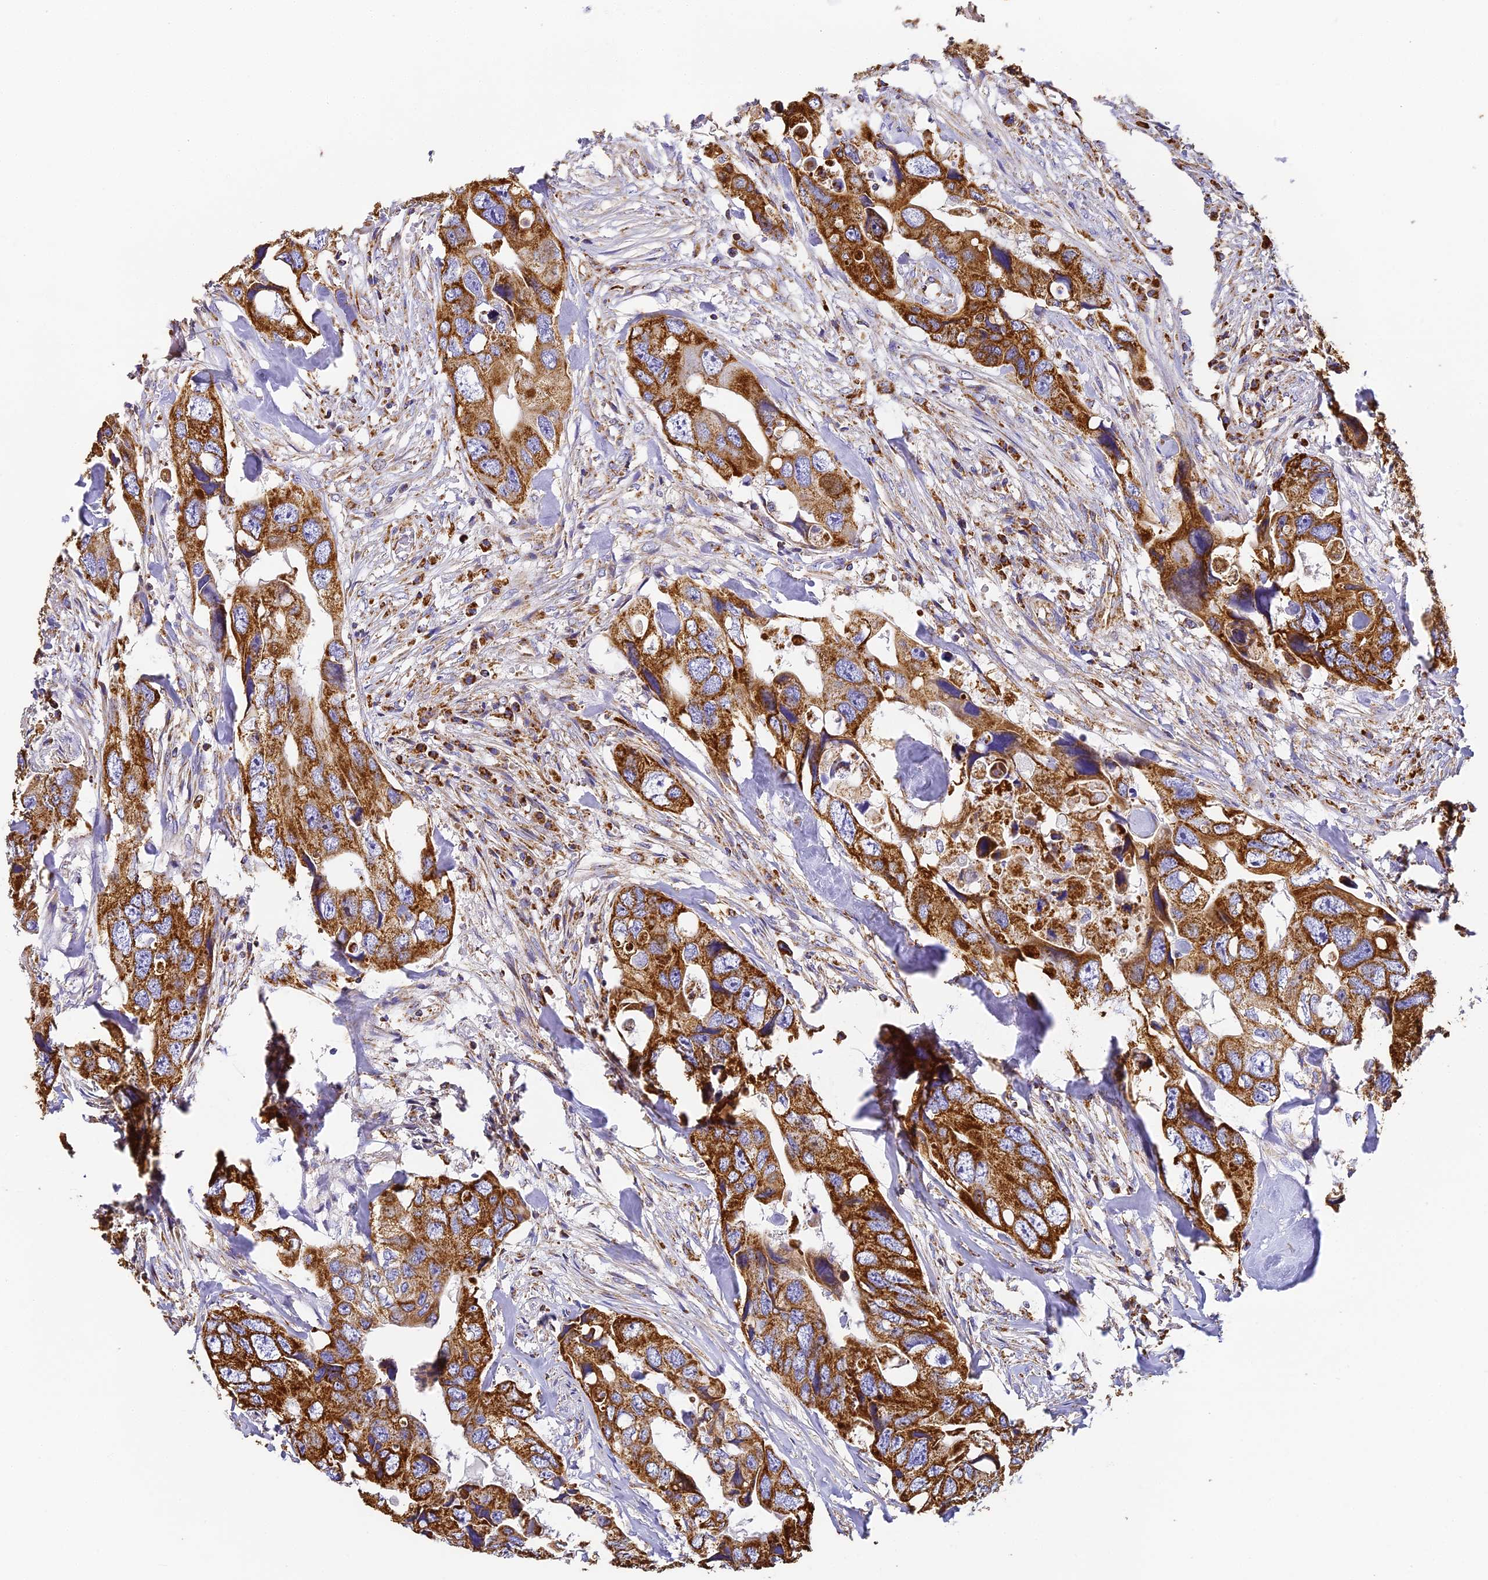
{"staining": {"intensity": "strong", "quantity": ">75%", "location": "cytoplasmic/membranous"}, "tissue": "colorectal cancer", "cell_type": "Tumor cells", "image_type": "cancer", "snomed": [{"axis": "morphology", "description": "Adenocarcinoma, NOS"}, {"axis": "topography", "description": "Rectum"}], "caption": "Immunohistochemistry staining of colorectal adenocarcinoma, which reveals high levels of strong cytoplasmic/membranous staining in approximately >75% of tumor cells indicating strong cytoplasmic/membranous protein positivity. The staining was performed using DAB (3,3'-diaminobenzidine) (brown) for protein detection and nuclei were counterstained in hematoxylin (blue).", "gene": "COX6C", "patient": {"sex": "male", "age": 57}}